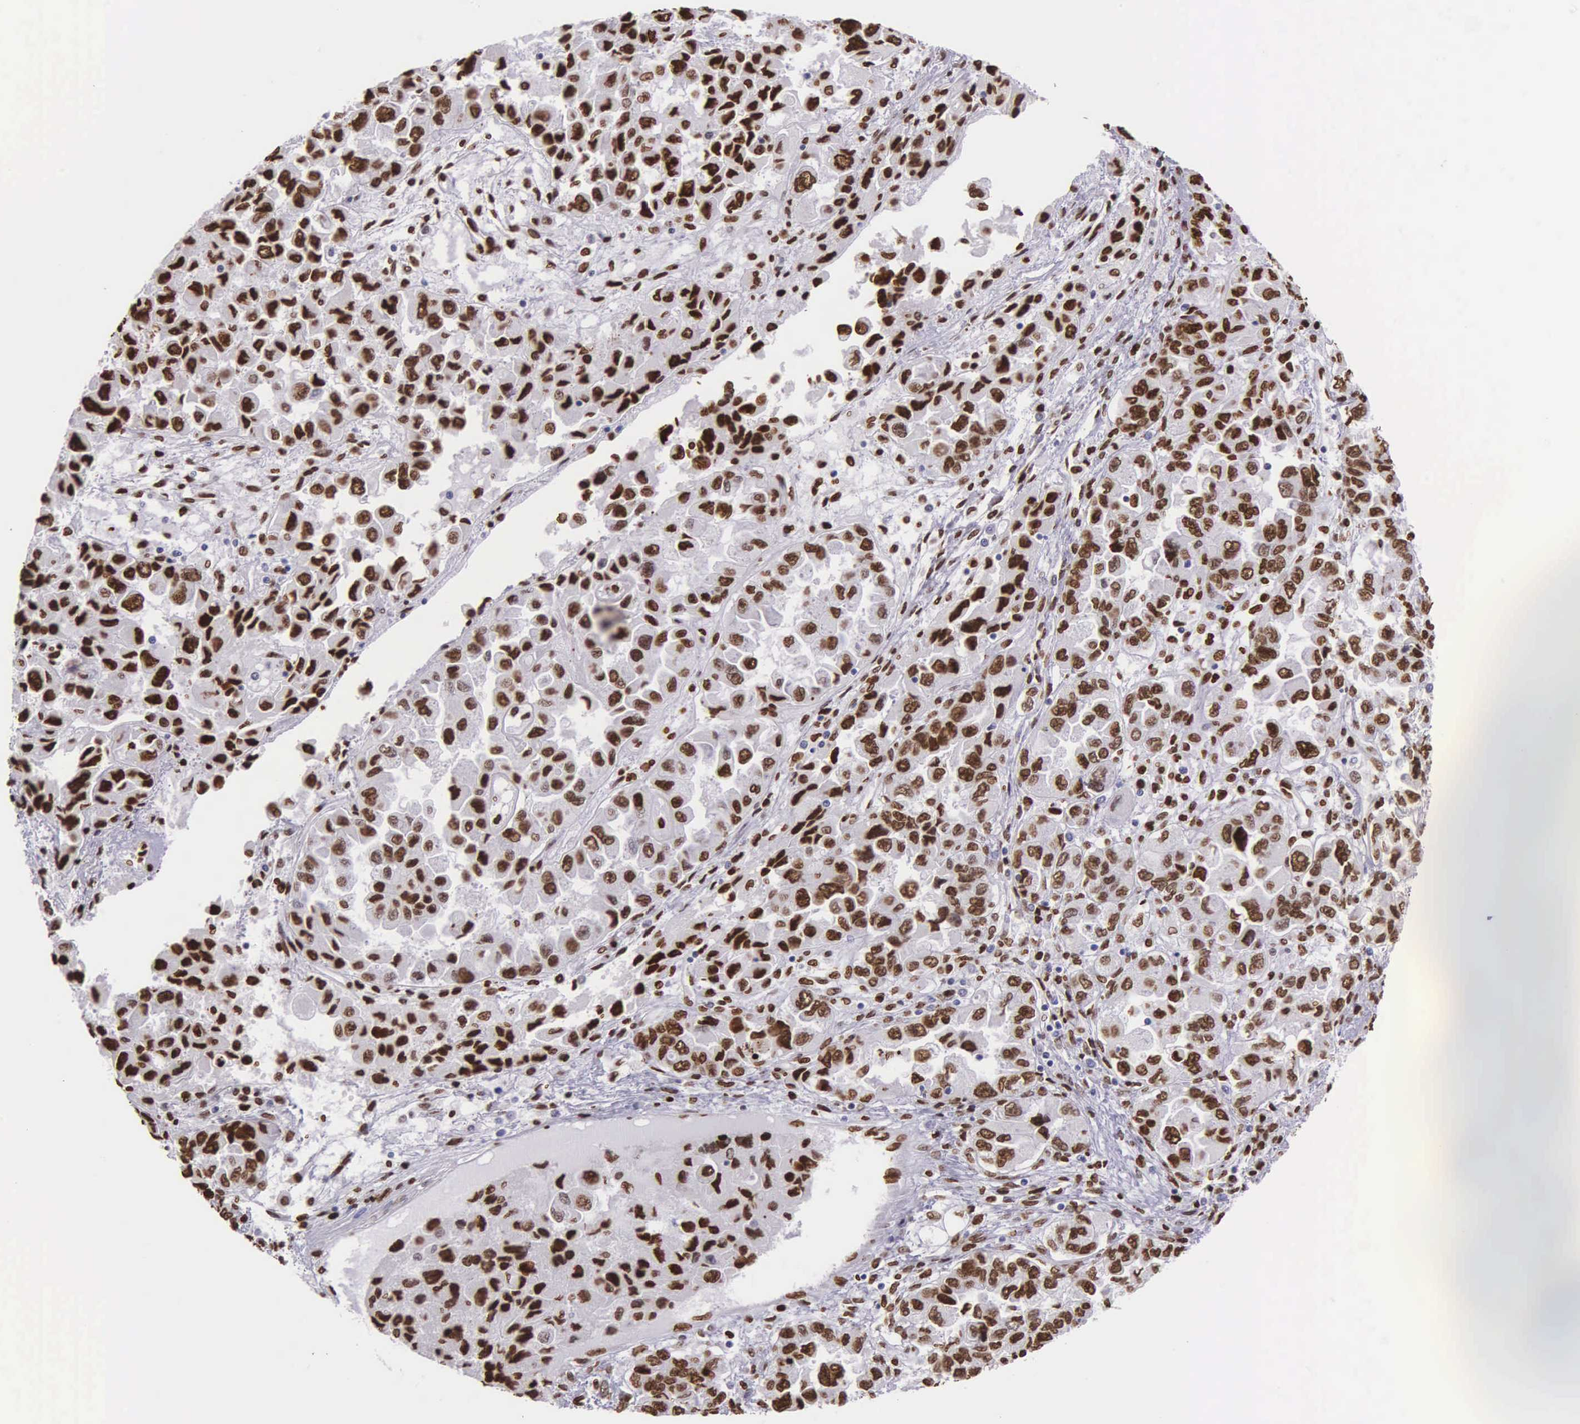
{"staining": {"intensity": "strong", "quantity": ">75%", "location": "nuclear"}, "tissue": "ovarian cancer", "cell_type": "Tumor cells", "image_type": "cancer", "snomed": [{"axis": "morphology", "description": "Cystadenocarcinoma, serous, NOS"}, {"axis": "topography", "description": "Ovary"}], "caption": "Serous cystadenocarcinoma (ovarian) stained with a protein marker reveals strong staining in tumor cells.", "gene": "H1-0", "patient": {"sex": "female", "age": 84}}